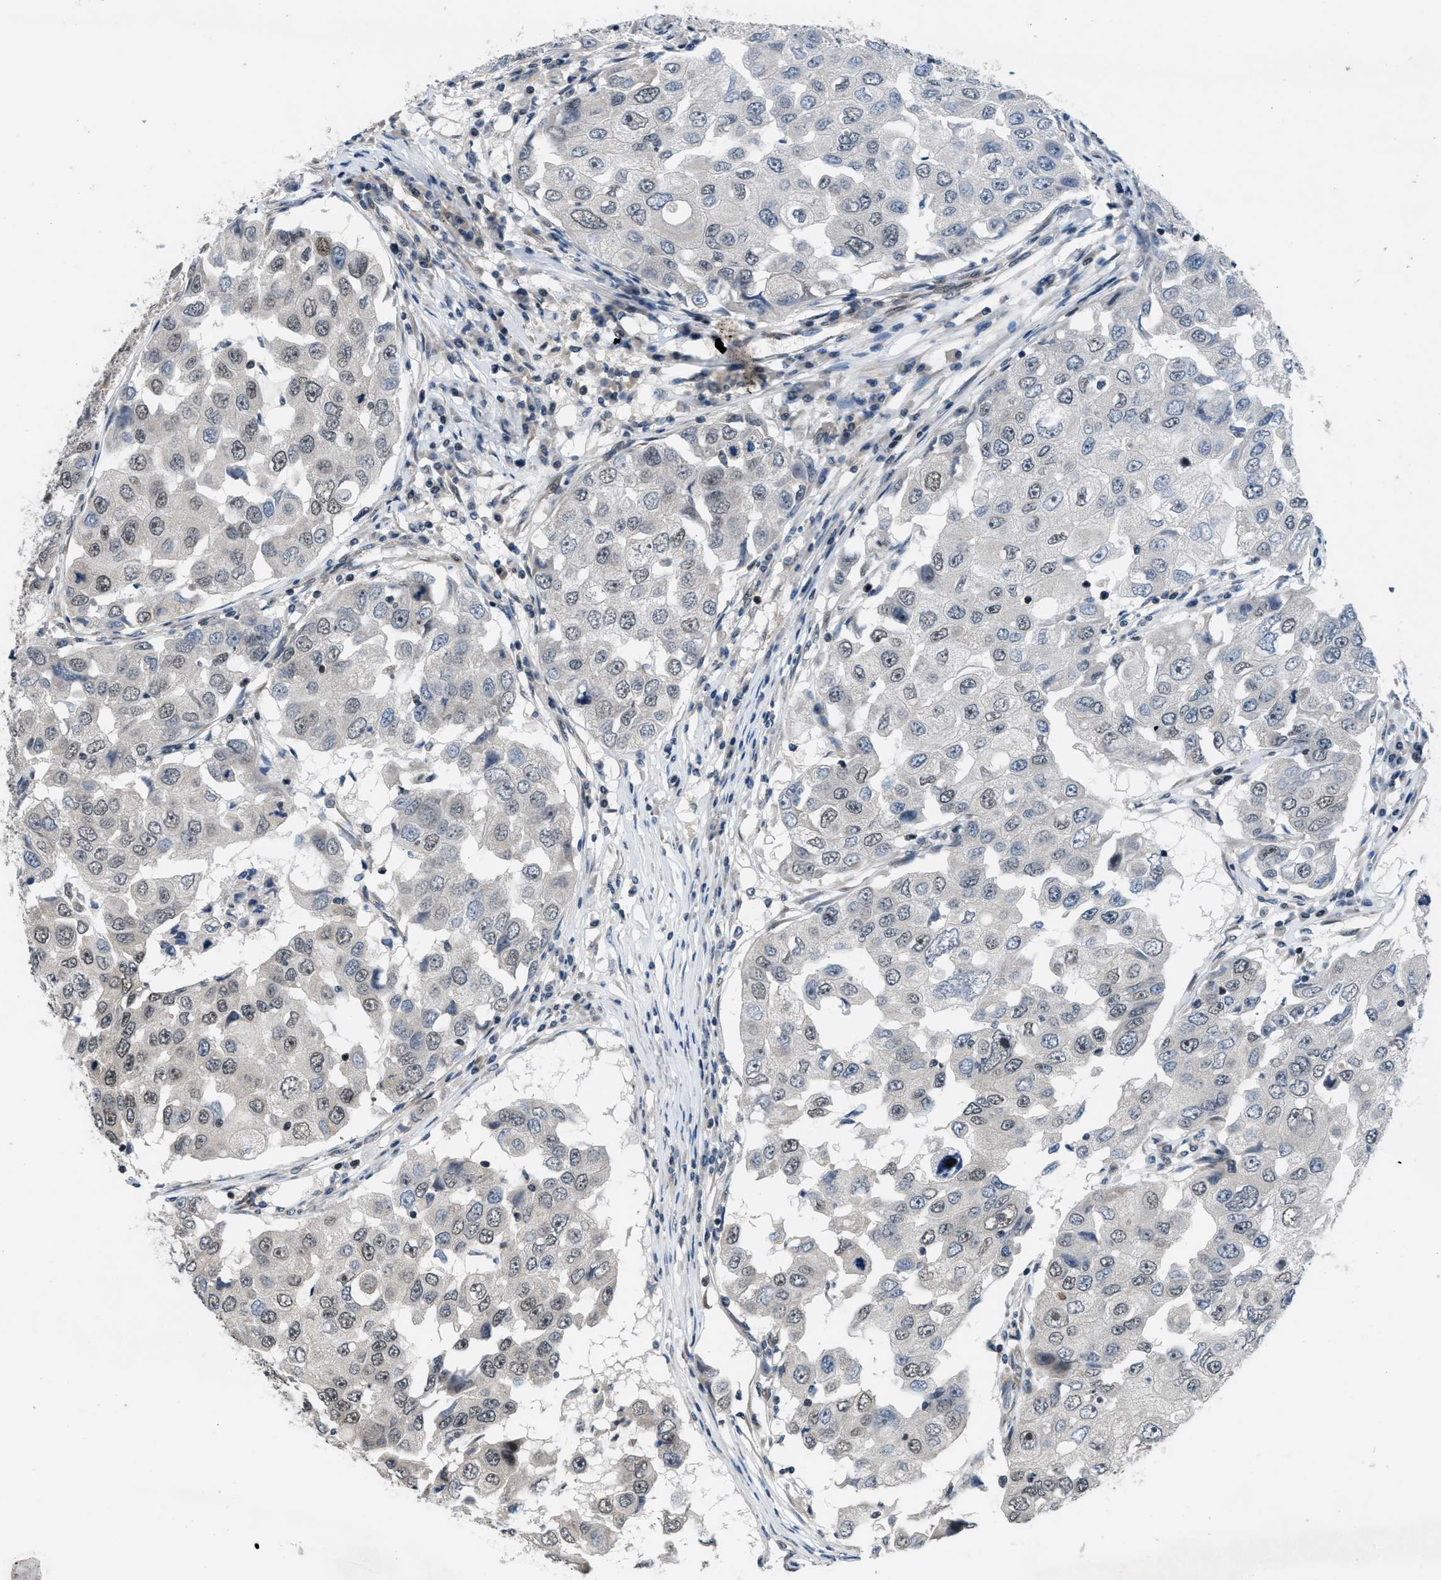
{"staining": {"intensity": "moderate", "quantity": "25%-75%", "location": "nuclear"}, "tissue": "breast cancer", "cell_type": "Tumor cells", "image_type": "cancer", "snomed": [{"axis": "morphology", "description": "Duct carcinoma"}, {"axis": "topography", "description": "Breast"}], "caption": "There is medium levels of moderate nuclear positivity in tumor cells of breast cancer (intraductal carcinoma), as demonstrated by immunohistochemical staining (brown color).", "gene": "SETD5", "patient": {"sex": "female", "age": 27}}